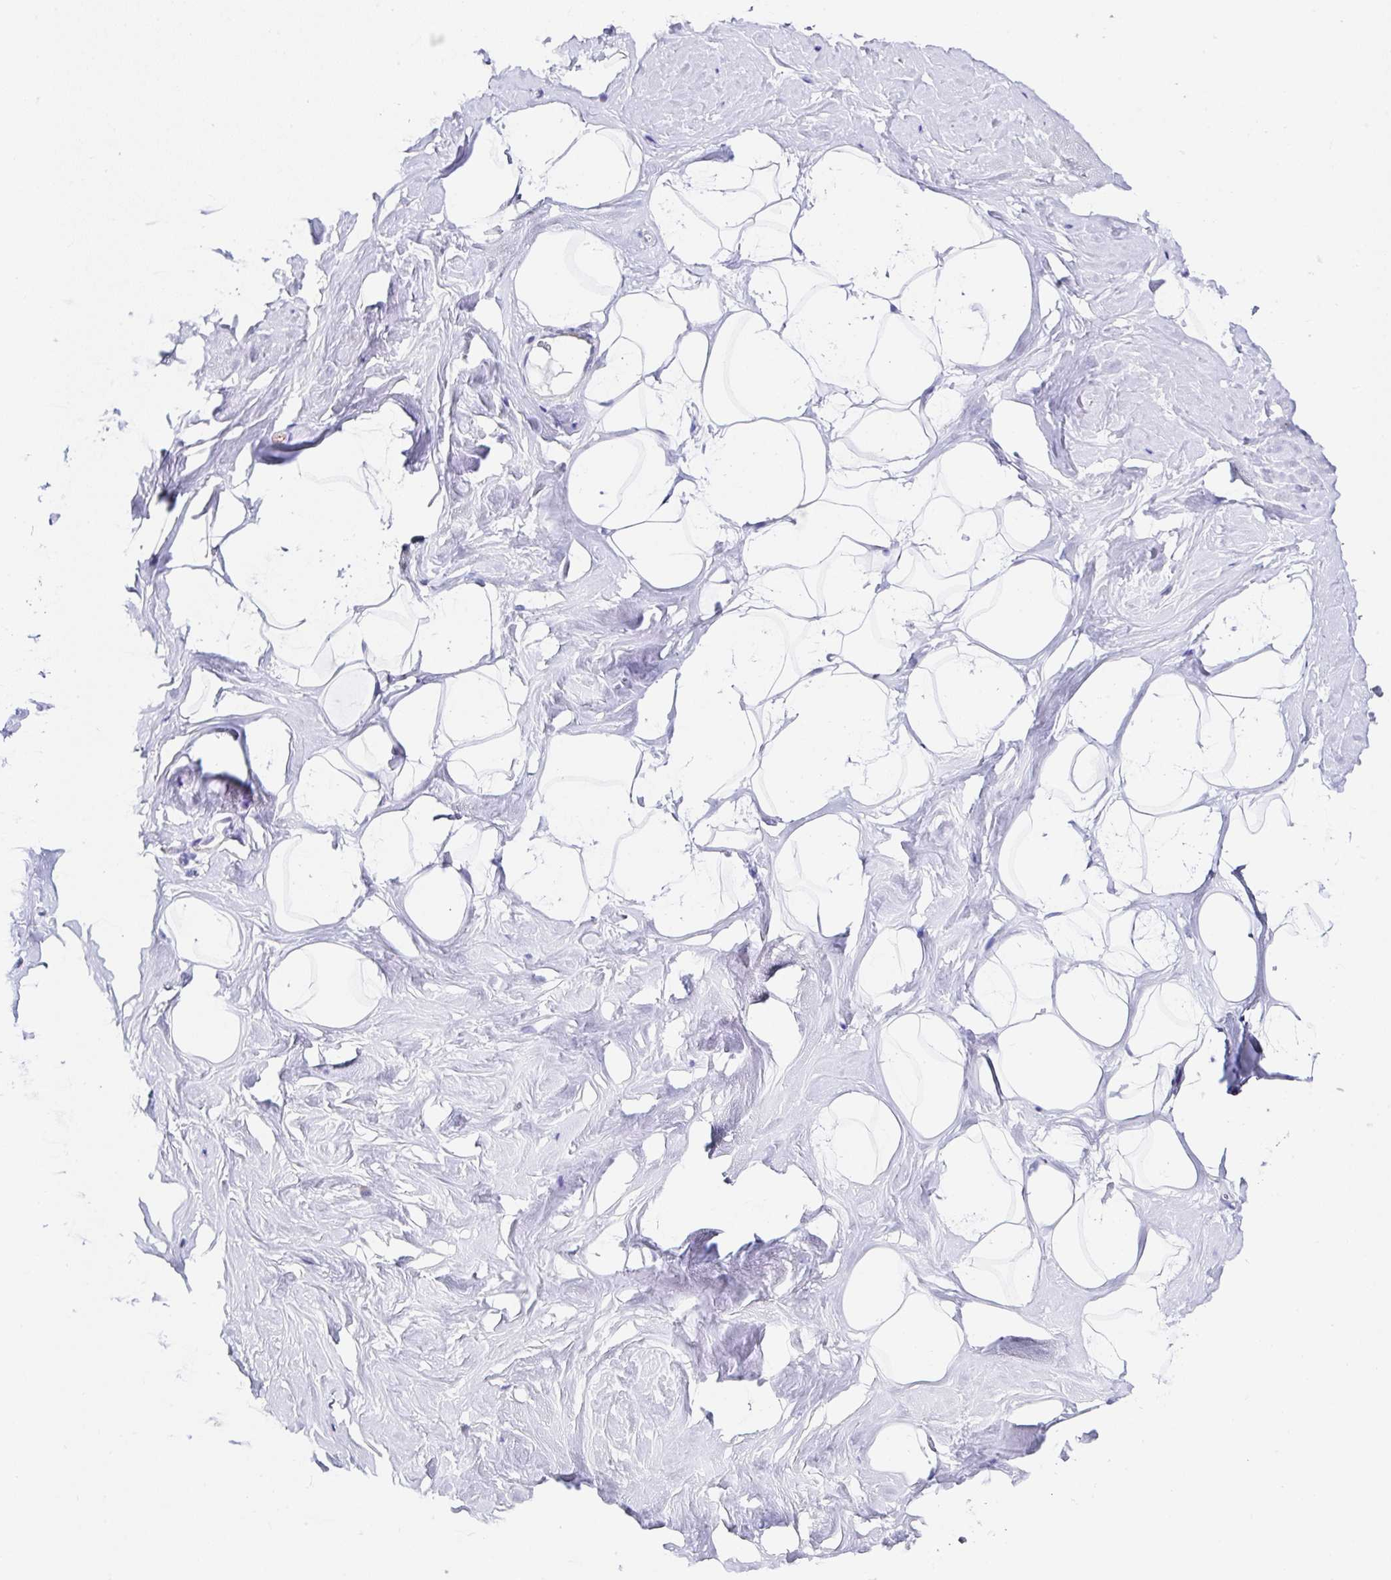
{"staining": {"intensity": "negative", "quantity": "none", "location": "none"}, "tissue": "breast", "cell_type": "Adipocytes", "image_type": "normal", "snomed": [{"axis": "morphology", "description": "Normal tissue, NOS"}, {"axis": "topography", "description": "Breast"}], "caption": "Image shows no significant protein staining in adipocytes of normal breast.", "gene": "TMPRSS11E", "patient": {"sex": "female", "age": 32}}